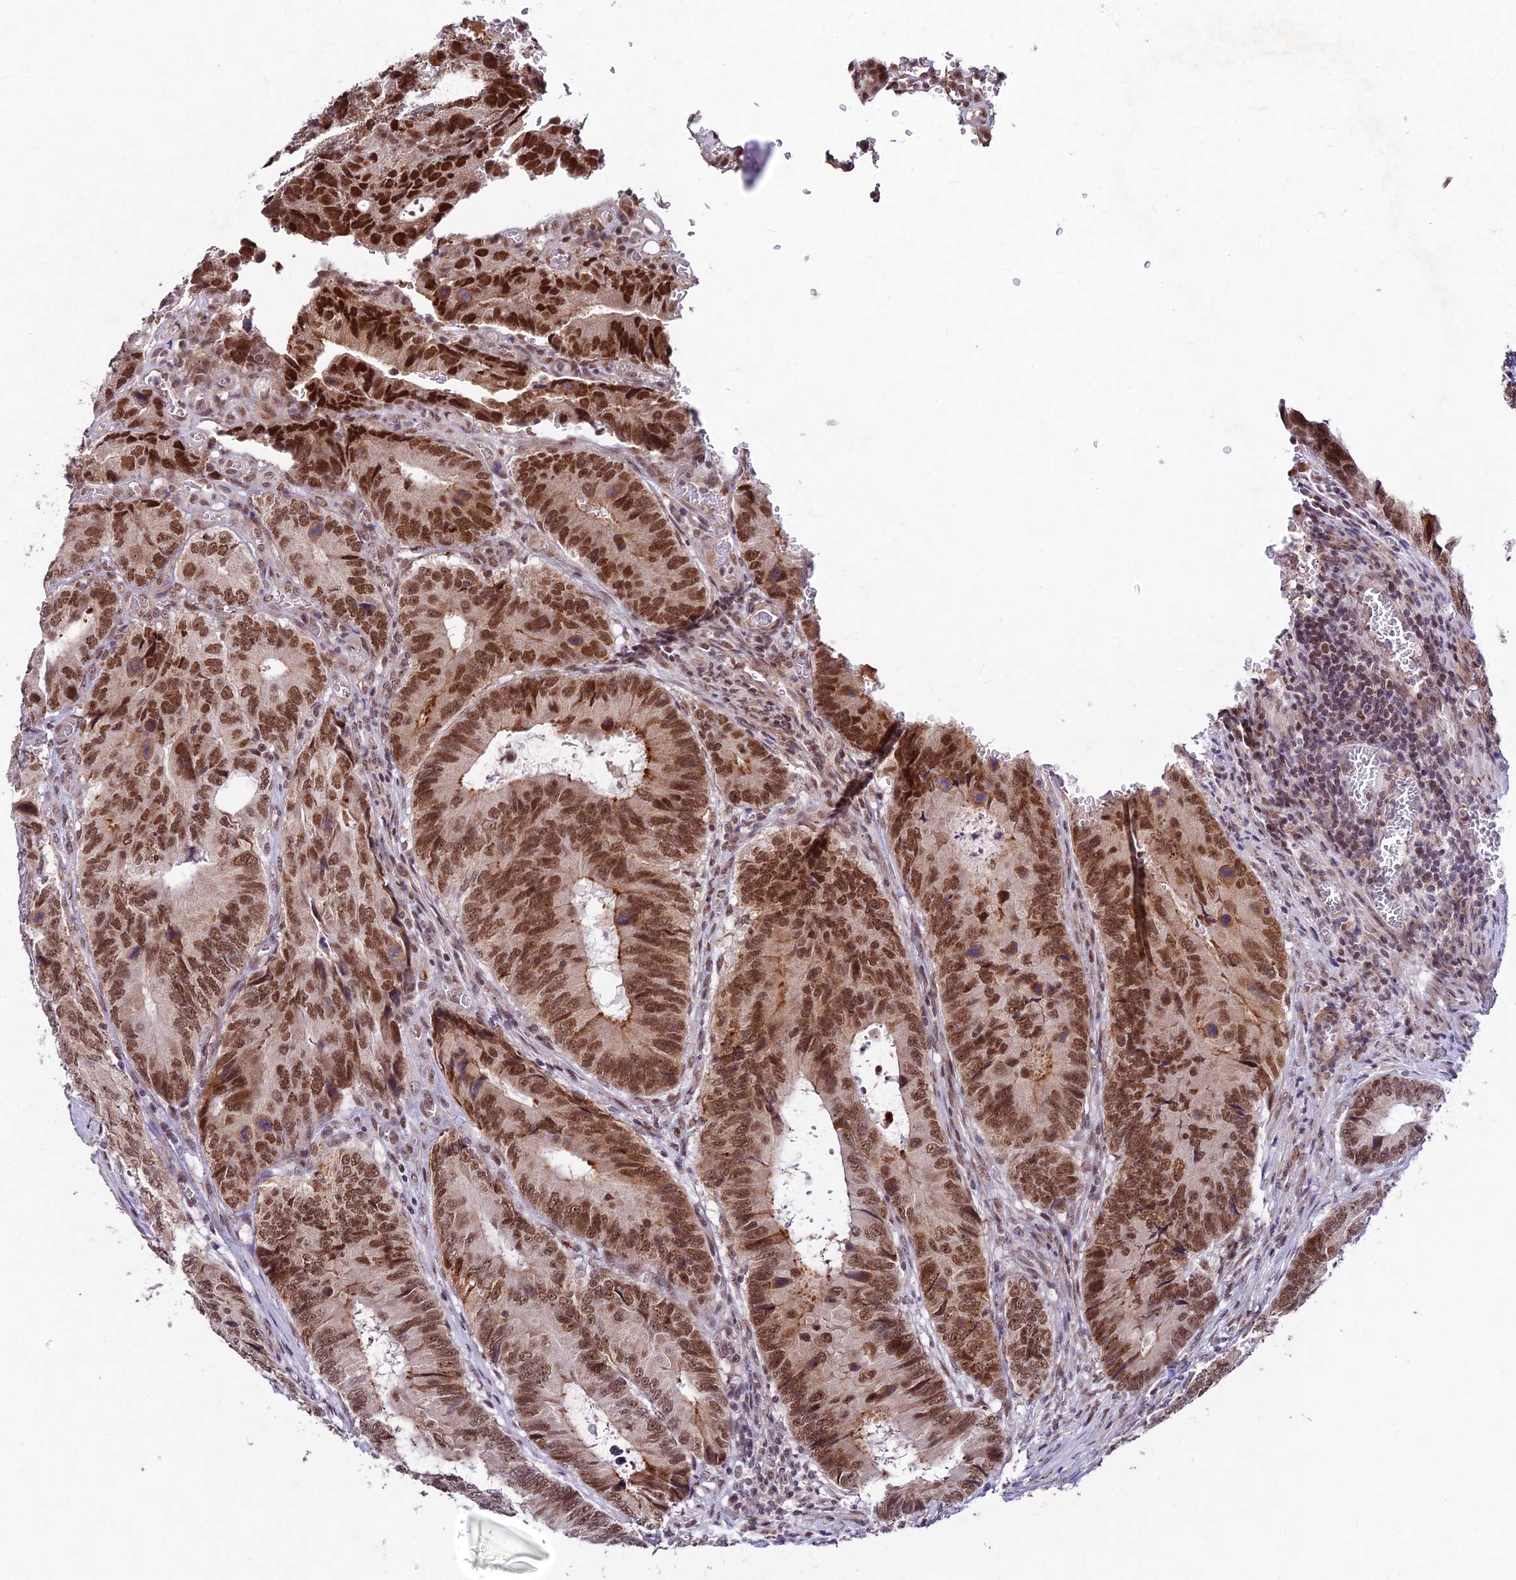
{"staining": {"intensity": "moderate", "quantity": ">75%", "location": "nuclear"}, "tissue": "colorectal cancer", "cell_type": "Tumor cells", "image_type": "cancer", "snomed": [{"axis": "morphology", "description": "Adenocarcinoma, NOS"}, {"axis": "topography", "description": "Colon"}], "caption": "Tumor cells demonstrate medium levels of moderate nuclear staining in about >75% of cells in colorectal cancer.", "gene": "RAVER1", "patient": {"sex": "male", "age": 85}}